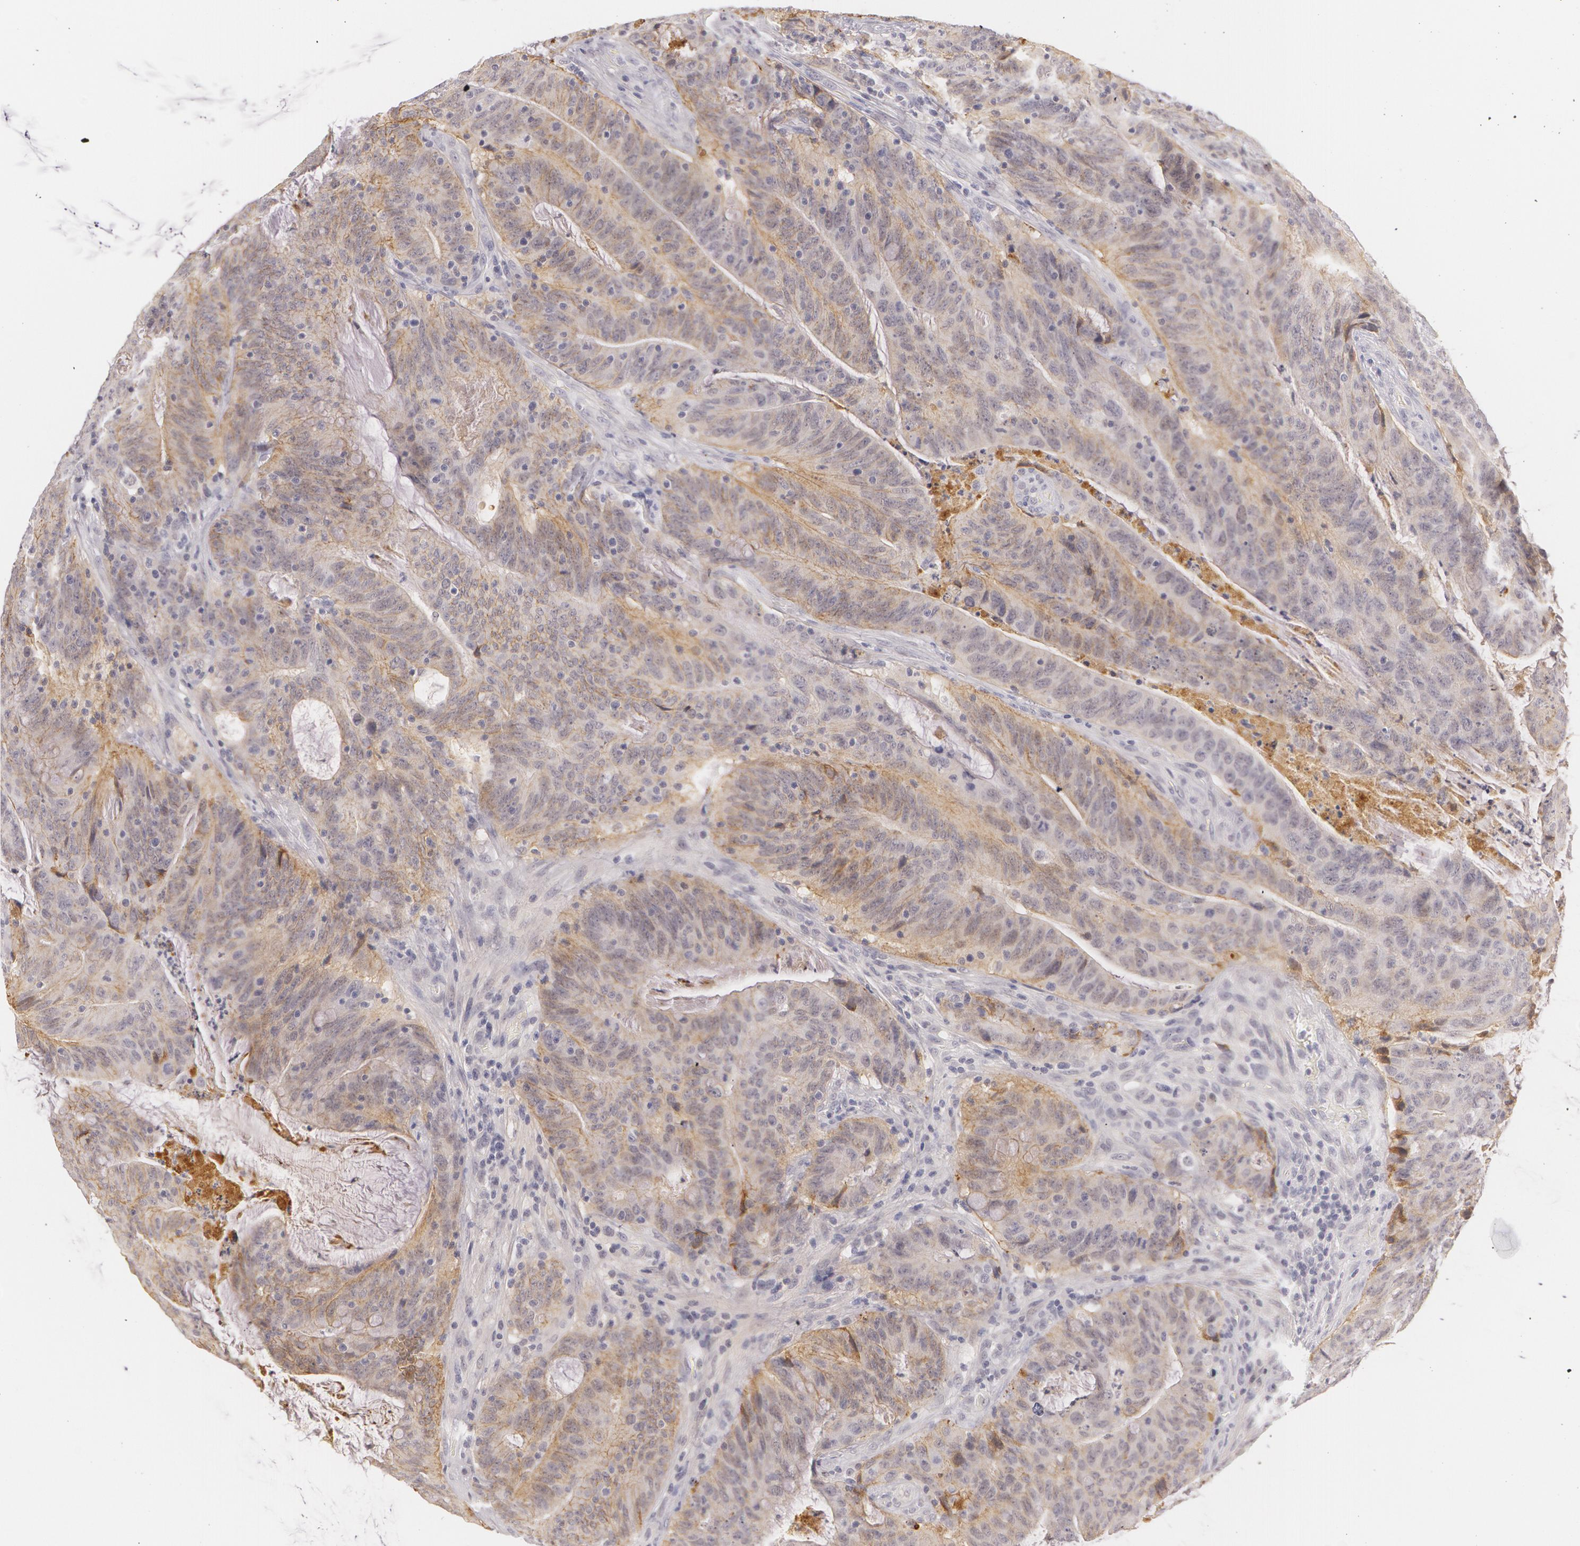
{"staining": {"intensity": "weak", "quantity": "<25%", "location": "cytoplasmic/membranous"}, "tissue": "colorectal cancer", "cell_type": "Tumor cells", "image_type": "cancer", "snomed": [{"axis": "morphology", "description": "Adenocarcinoma, NOS"}, {"axis": "topography", "description": "Colon"}], "caption": "Colorectal cancer (adenocarcinoma) stained for a protein using immunohistochemistry exhibits no positivity tumor cells.", "gene": "LBP", "patient": {"sex": "male", "age": 54}}